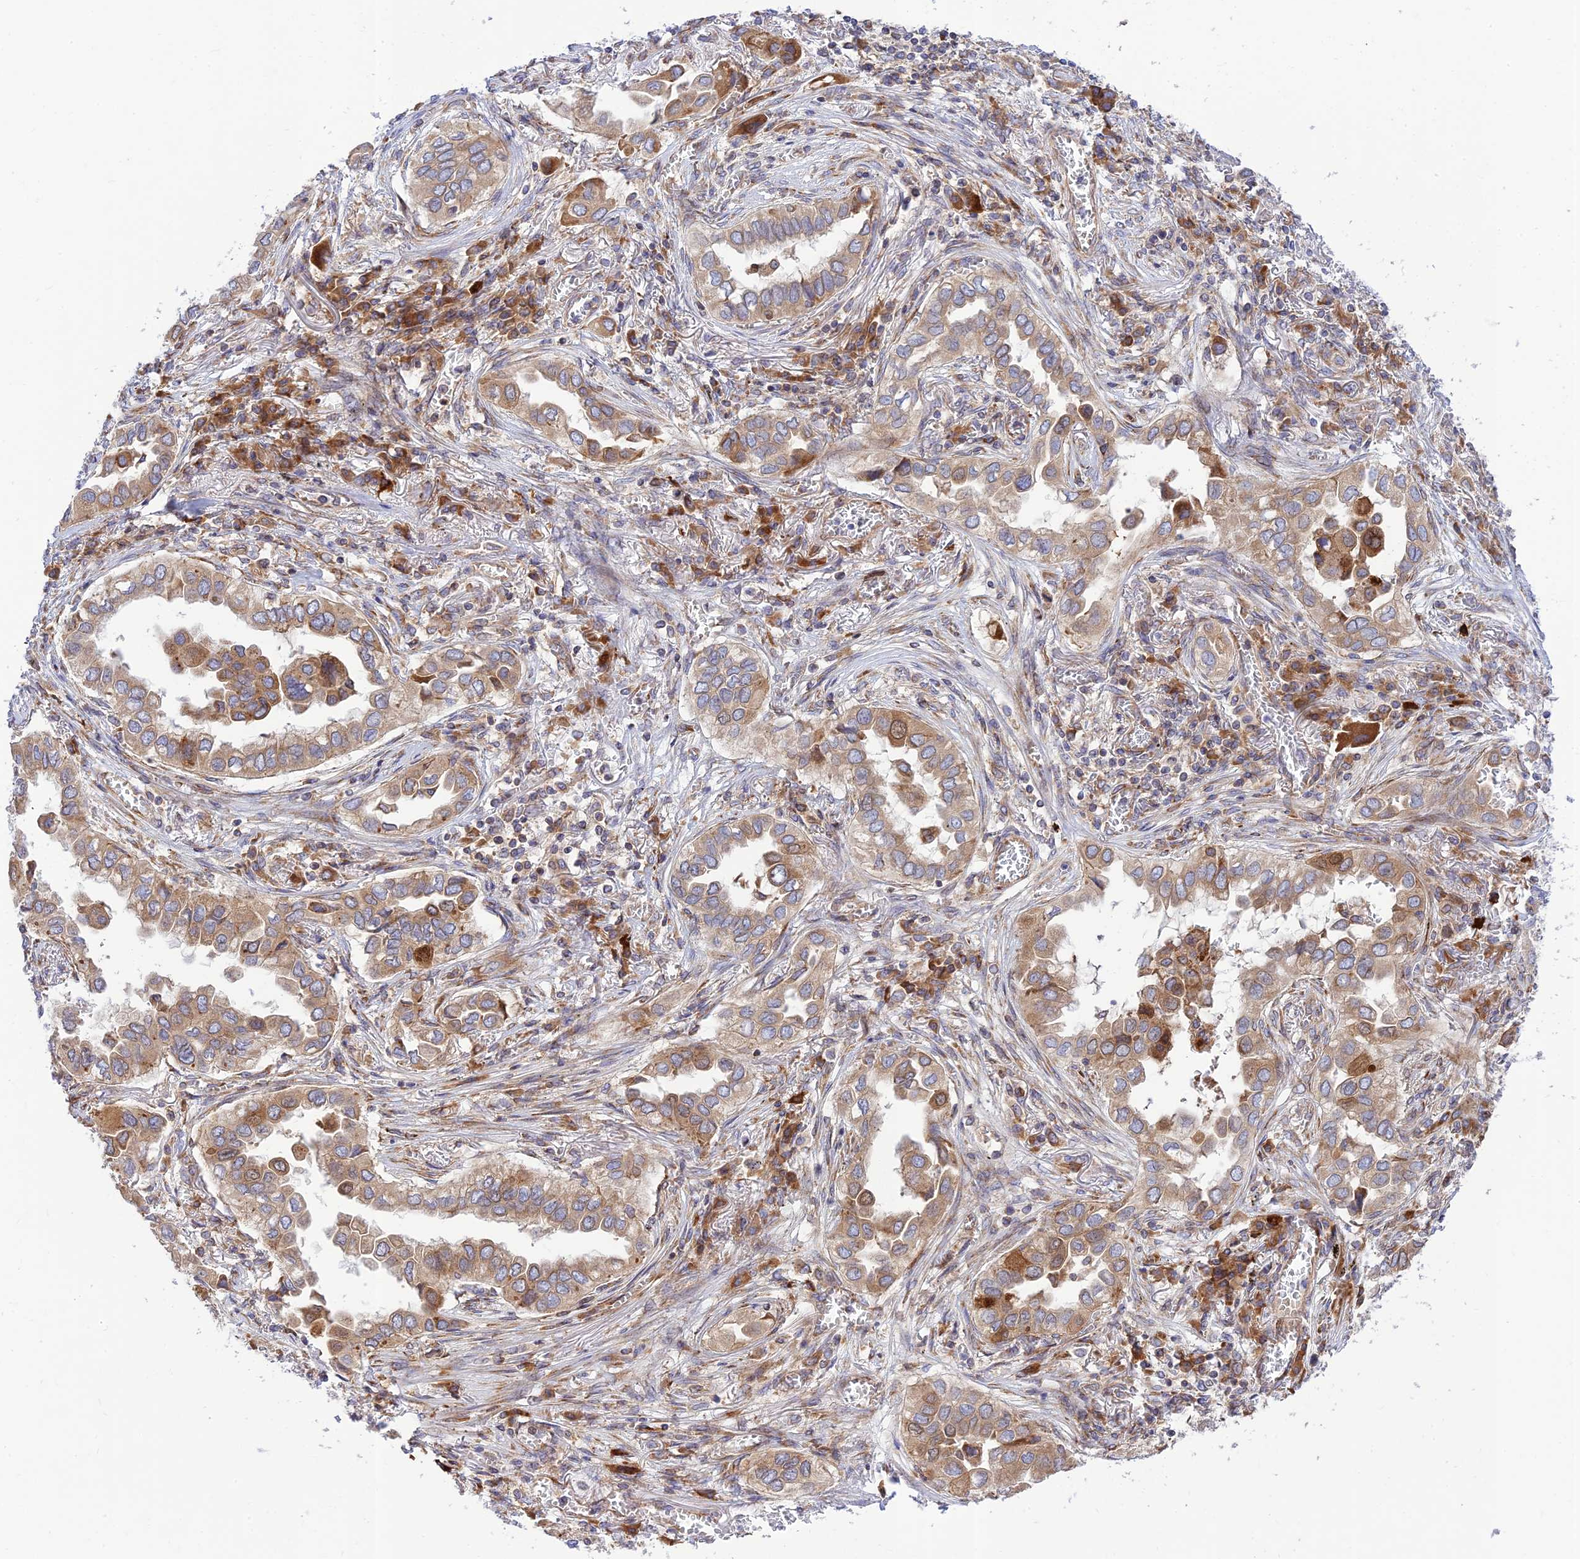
{"staining": {"intensity": "moderate", "quantity": ">75%", "location": "cytoplasmic/membranous"}, "tissue": "lung cancer", "cell_type": "Tumor cells", "image_type": "cancer", "snomed": [{"axis": "morphology", "description": "Adenocarcinoma, NOS"}, {"axis": "topography", "description": "Lung"}], "caption": "Immunohistochemistry staining of lung cancer (adenocarcinoma), which demonstrates medium levels of moderate cytoplasmic/membranous staining in approximately >75% of tumor cells indicating moderate cytoplasmic/membranous protein positivity. The staining was performed using DAB (brown) for protein detection and nuclei were counterstained in hematoxylin (blue).", "gene": "PIMREG", "patient": {"sex": "female", "age": 76}}